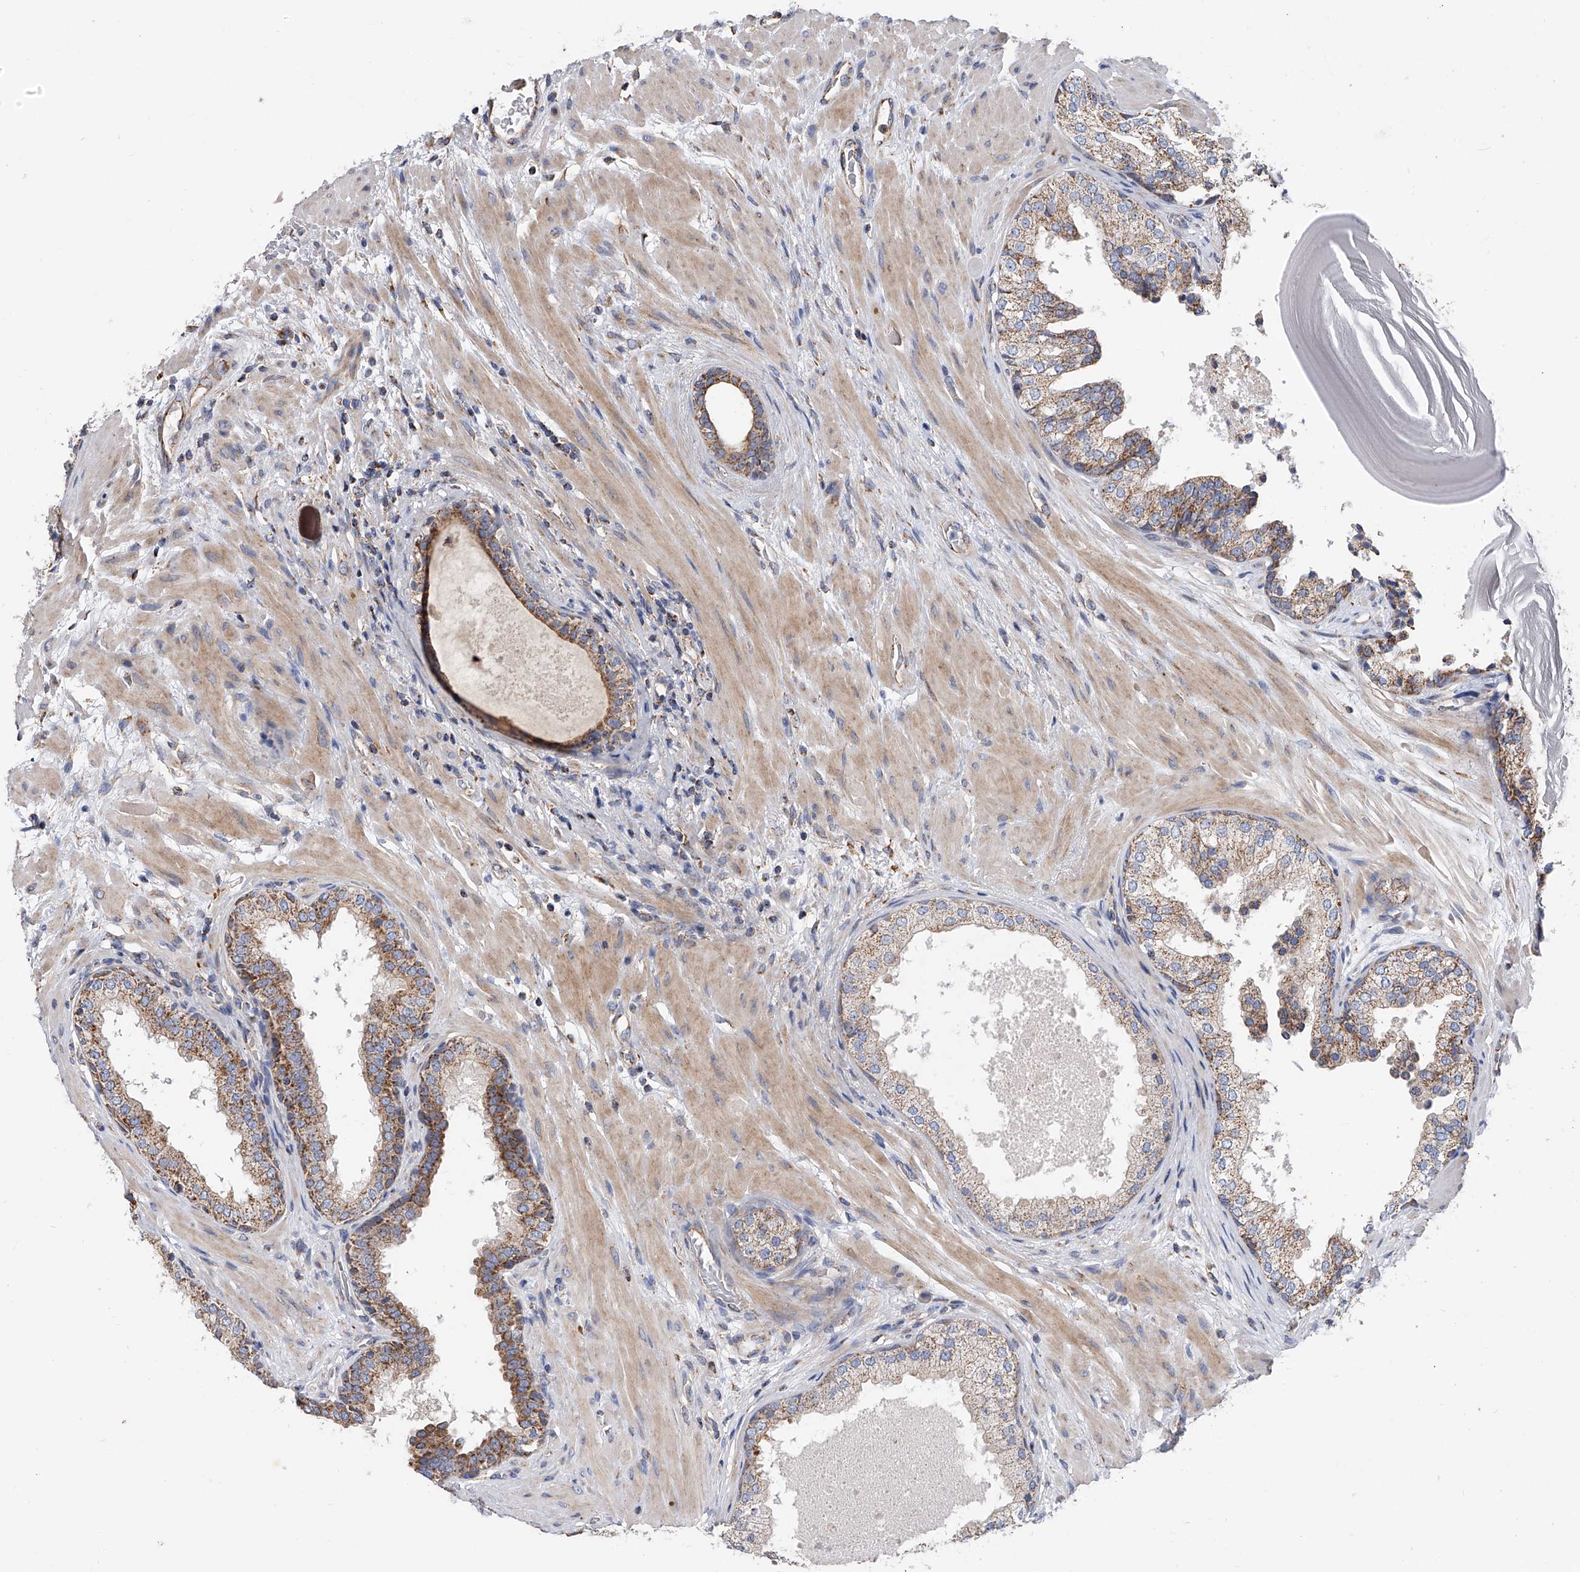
{"staining": {"intensity": "moderate", "quantity": ">75%", "location": "cytoplasmic/membranous"}, "tissue": "prostate", "cell_type": "Glandular cells", "image_type": "normal", "snomed": [{"axis": "morphology", "description": "Normal tissue, NOS"}, {"axis": "topography", "description": "Prostate"}], "caption": "Prostate stained with immunohistochemistry (IHC) shows moderate cytoplasmic/membranous positivity in about >75% of glandular cells.", "gene": "PDSS2", "patient": {"sex": "male", "age": 48}}